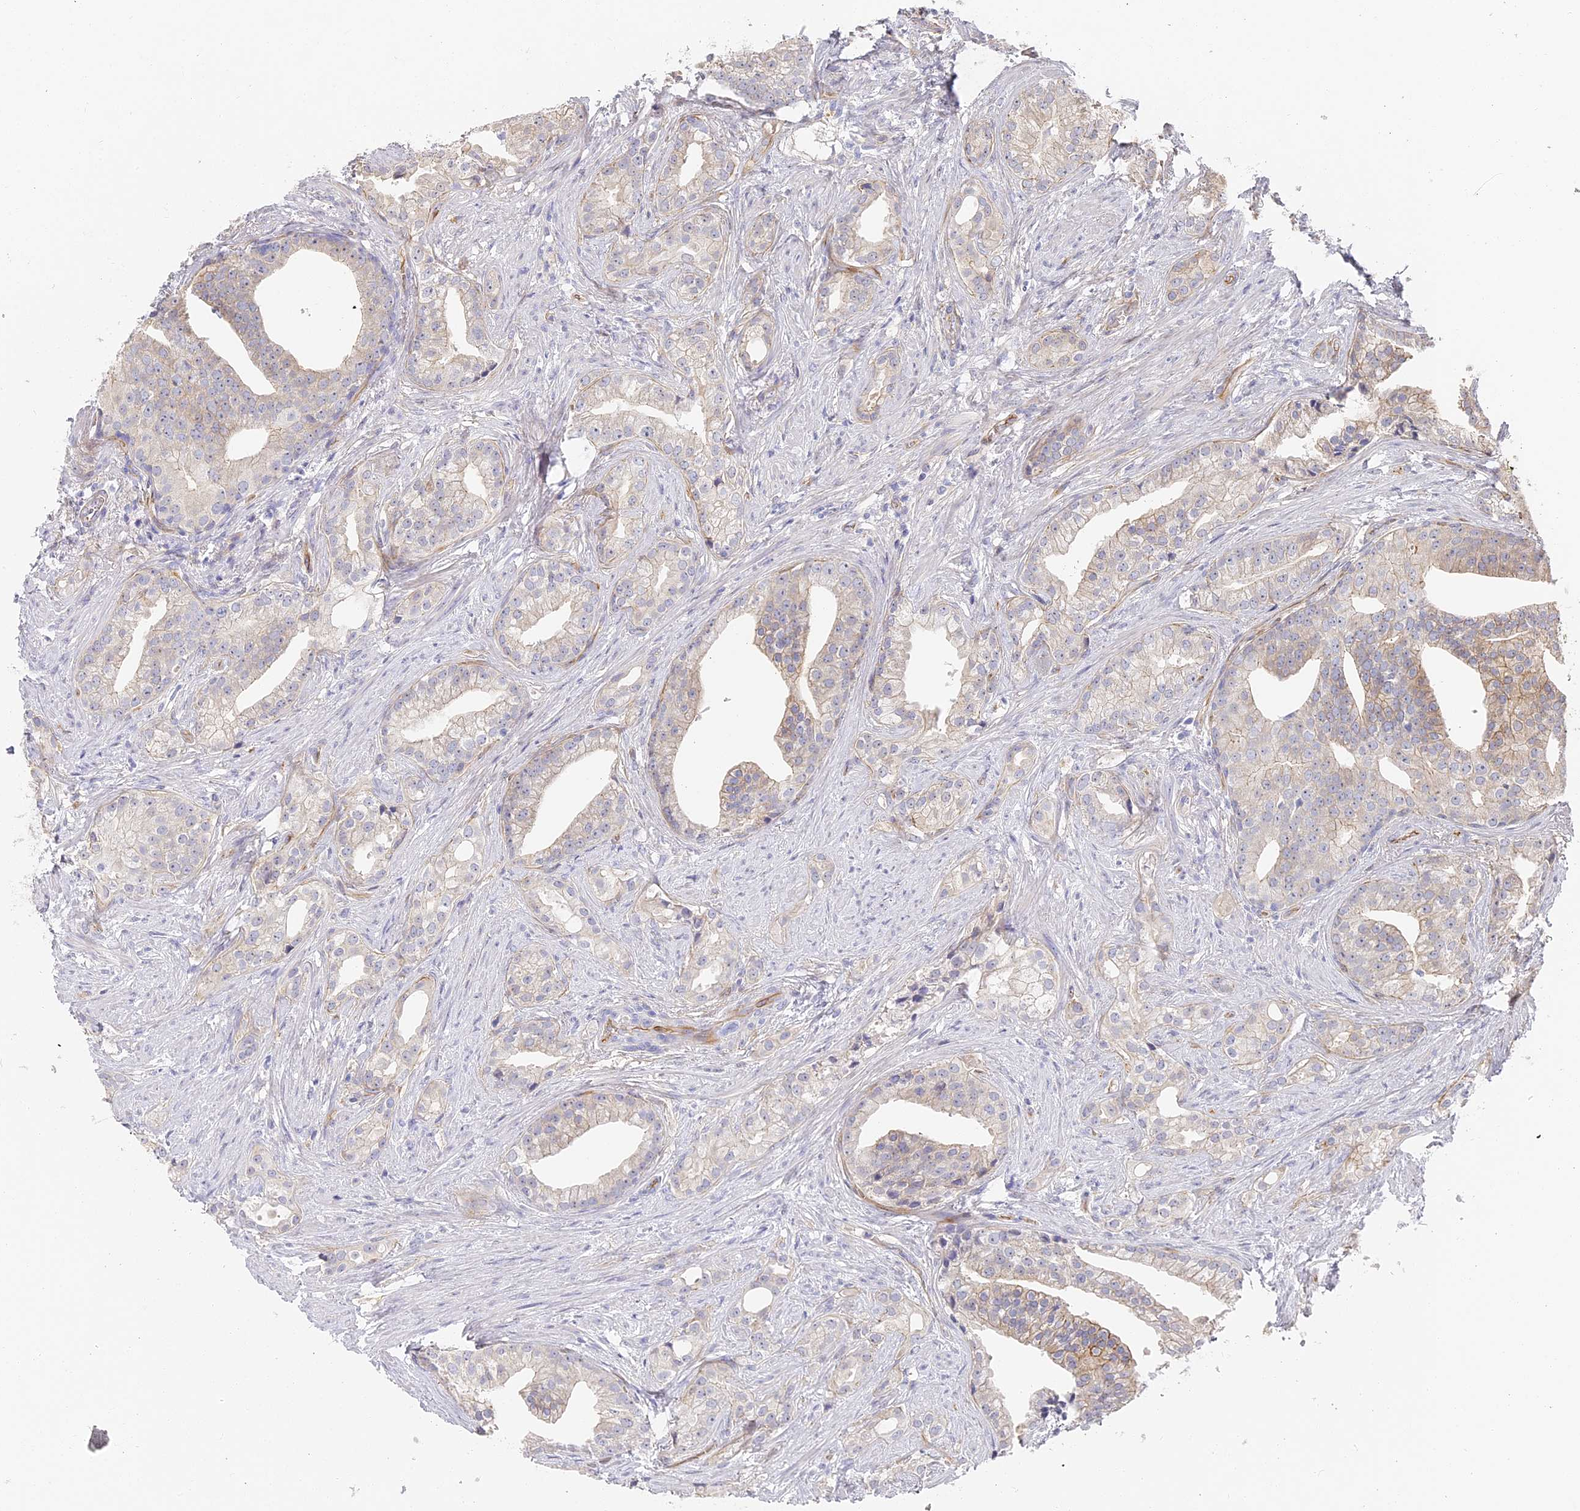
{"staining": {"intensity": "negative", "quantity": "none", "location": "none"}, "tissue": "prostate cancer", "cell_type": "Tumor cells", "image_type": "cancer", "snomed": [{"axis": "morphology", "description": "Adenocarcinoma, Low grade"}, {"axis": "topography", "description": "Prostate"}], "caption": "DAB immunohistochemical staining of human prostate cancer (low-grade adenocarcinoma) exhibits no significant positivity in tumor cells.", "gene": "CCDC30", "patient": {"sex": "male", "age": 71}}